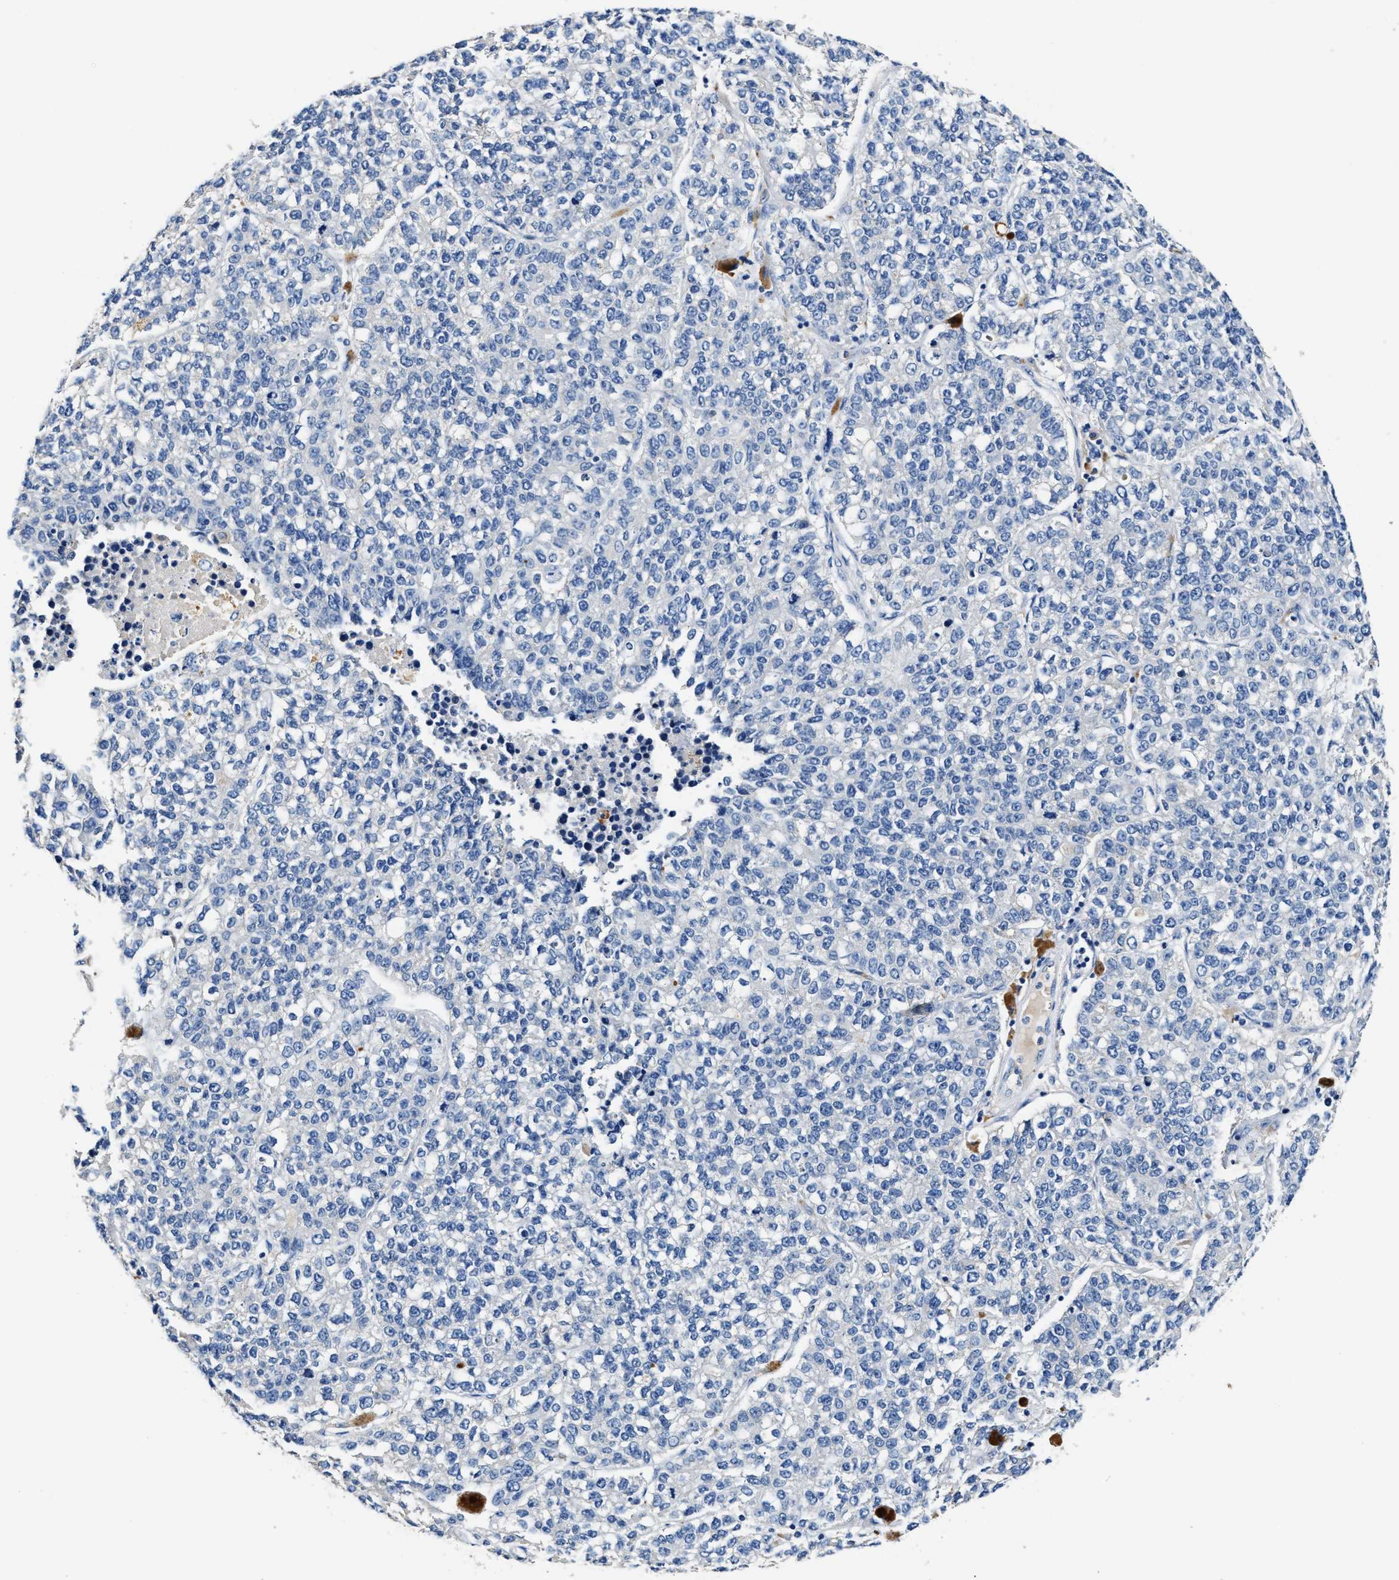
{"staining": {"intensity": "negative", "quantity": "none", "location": "none"}, "tissue": "lung cancer", "cell_type": "Tumor cells", "image_type": "cancer", "snomed": [{"axis": "morphology", "description": "Adenocarcinoma, NOS"}, {"axis": "topography", "description": "Lung"}], "caption": "Immunohistochemistry (IHC) of lung adenocarcinoma exhibits no positivity in tumor cells. (Brightfield microscopy of DAB (3,3'-diaminobenzidine) immunohistochemistry (IHC) at high magnification).", "gene": "SLCO2B1", "patient": {"sex": "male", "age": 49}}